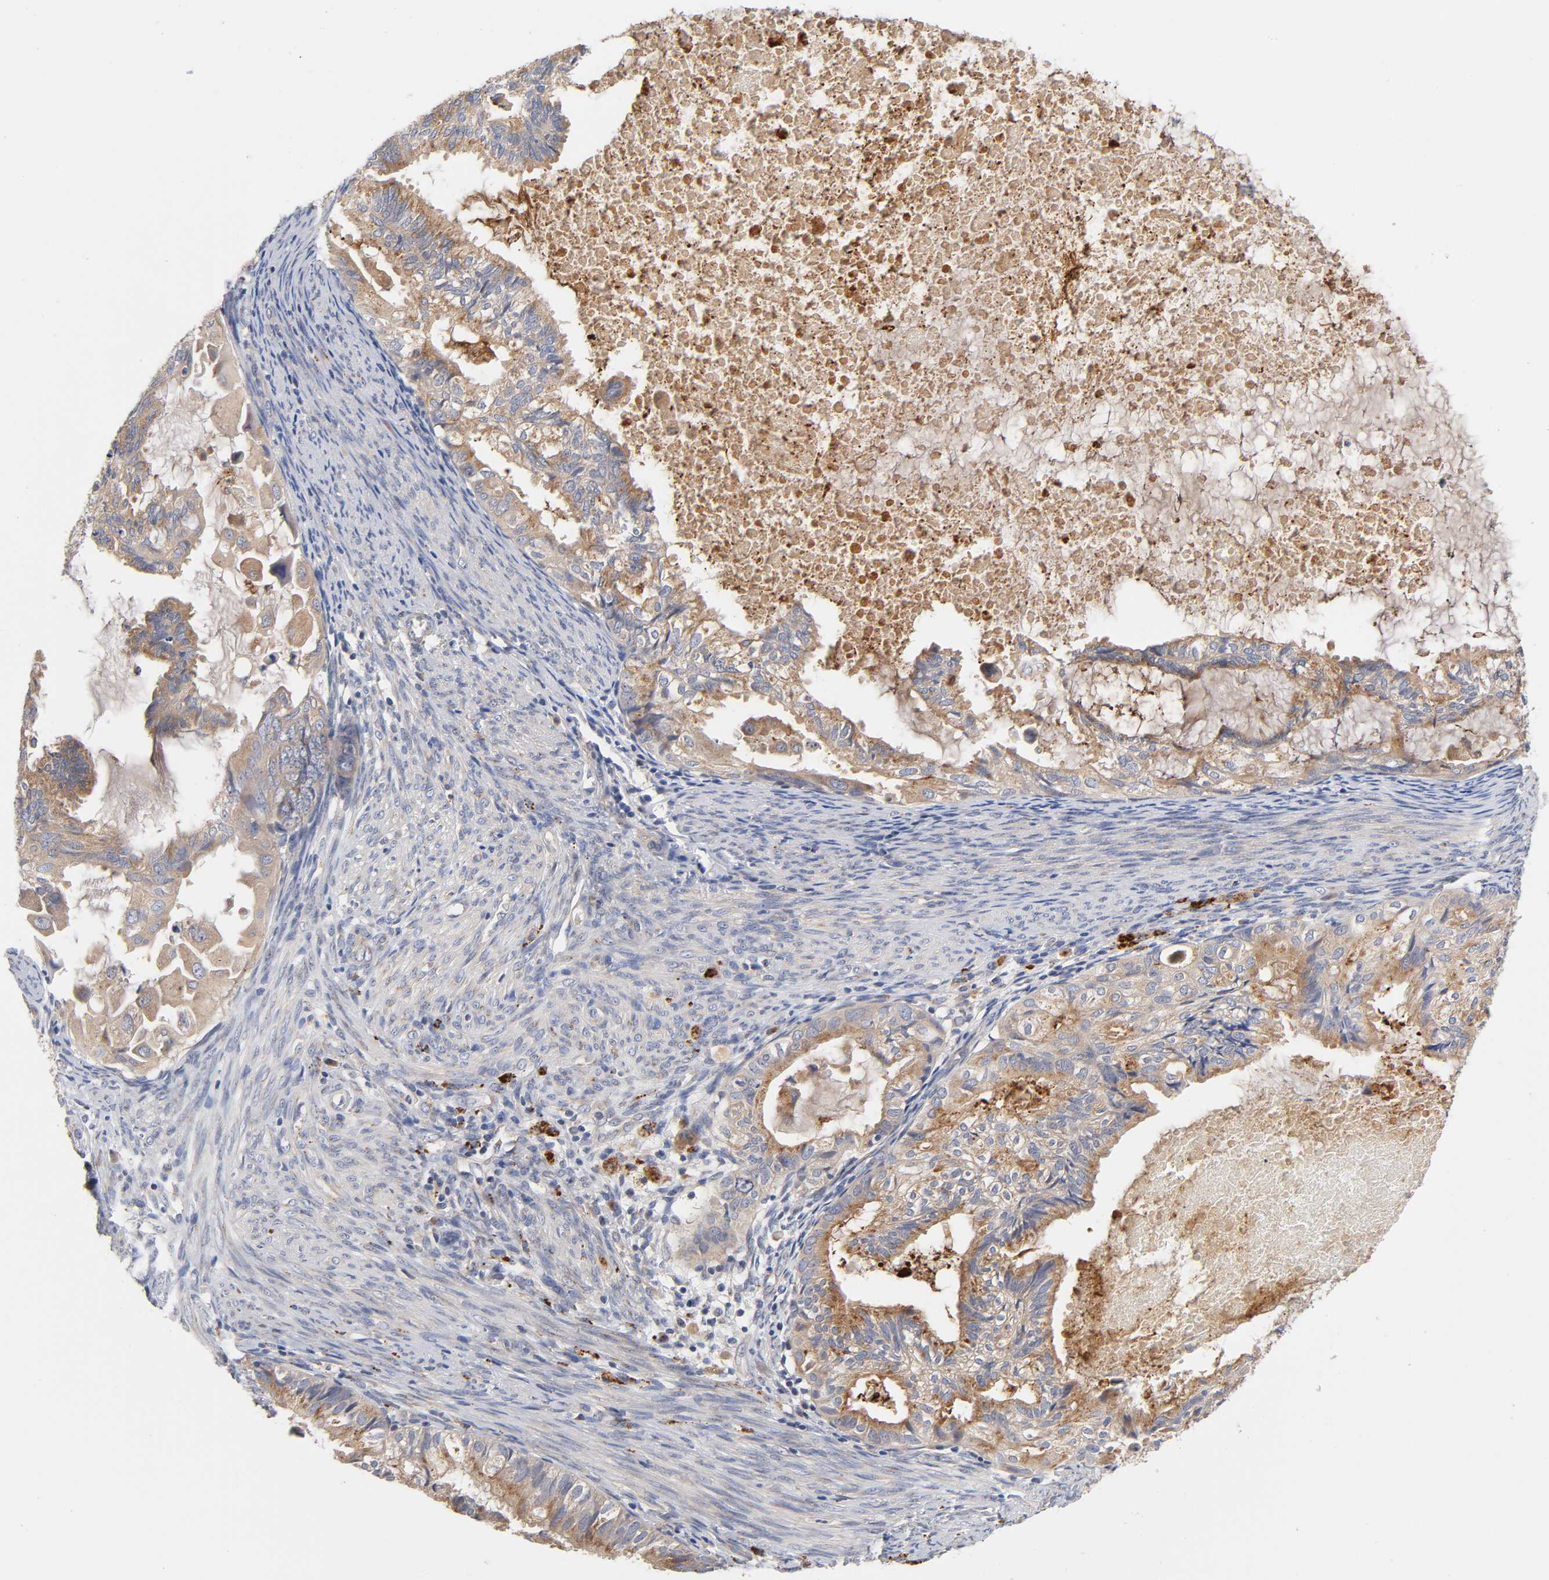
{"staining": {"intensity": "weak", "quantity": ">75%", "location": "cytoplasmic/membranous"}, "tissue": "cervical cancer", "cell_type": "Tumor cells", "image_type": "cancer", "snomed": [{"axis": "morphology", "description": "Normal tissue, NOS"}, {"axis": "morphology", "description": "Adenocarcinoma, NOS"}, {"axis": "topography", "description": "Cervix"}, {"axis": "topography", "description": "Endometrium"}], "caption": "Adenocarcinoma (cervical) tissue reveals weak cytoplasmic/membranous expression in approximately >75% of tumor cells, visualized by immunohistochemistry.", "gene": "C17orf75", "patient": {"sex": "female", "age": 86}}